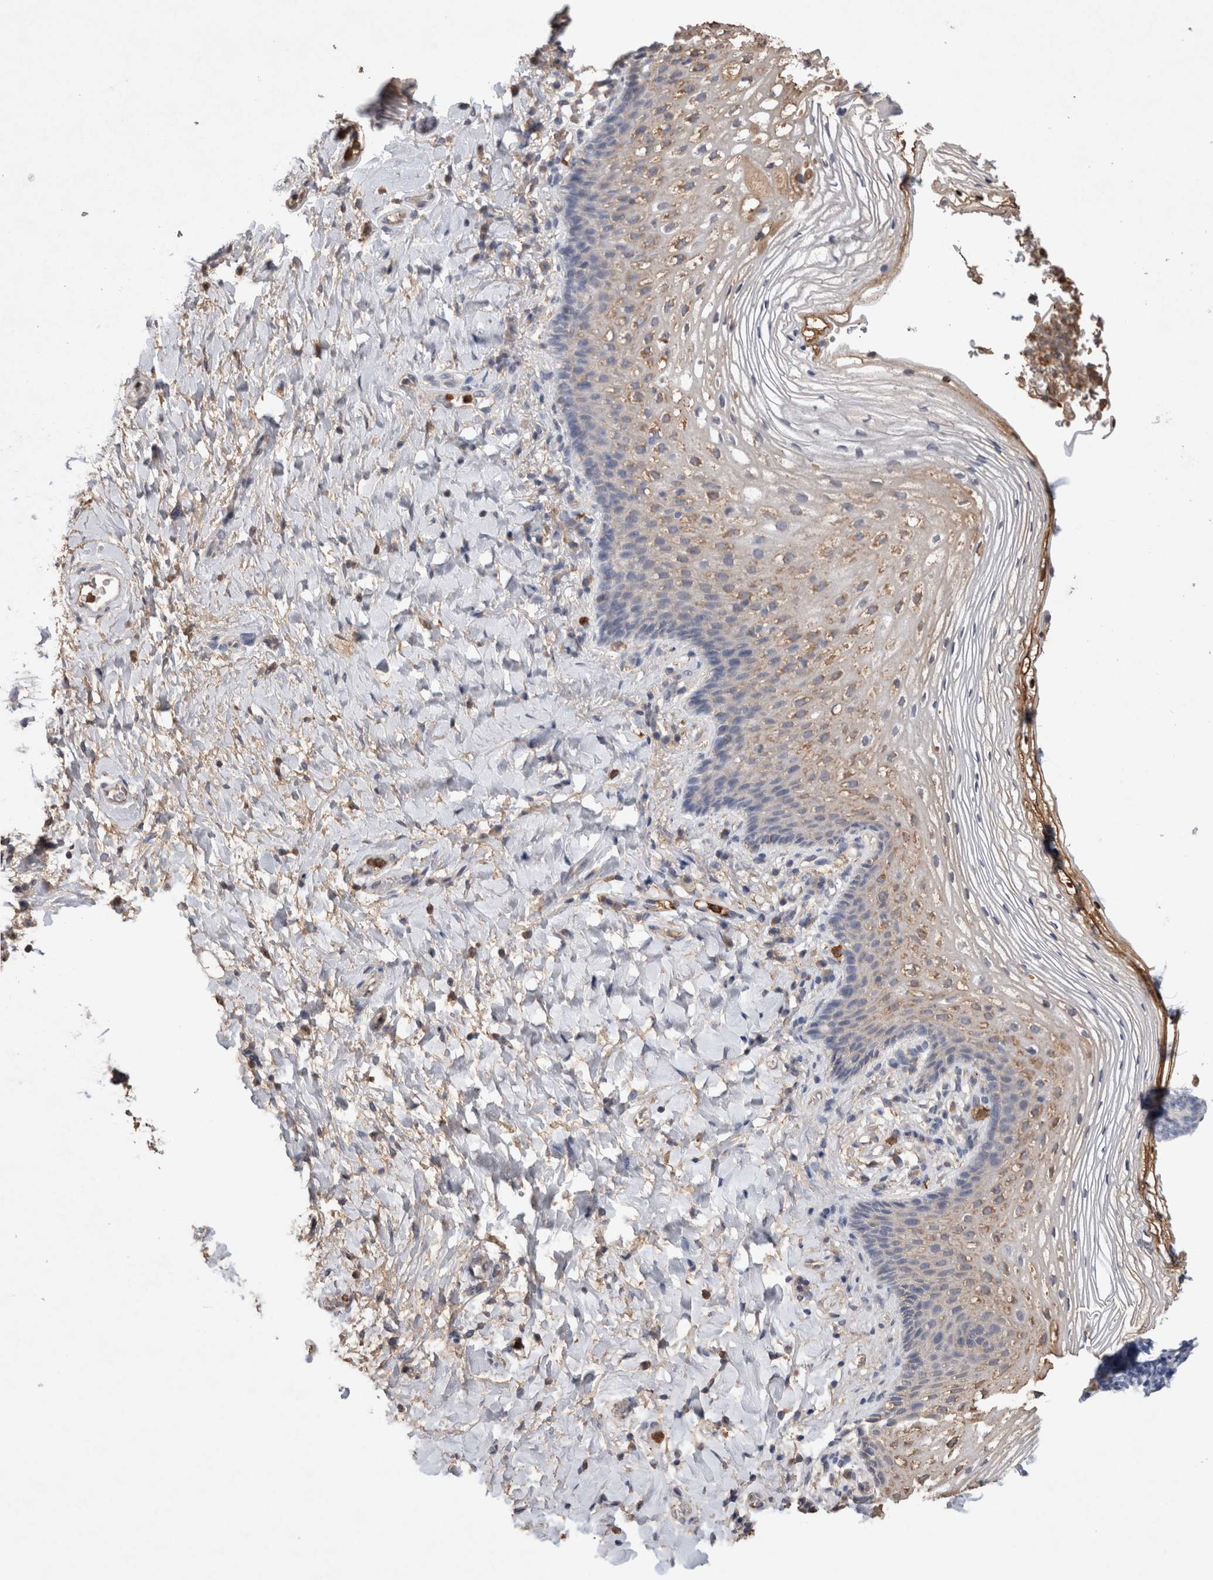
{"staining": {"intensity": "moderate", "quantity": "<25%", "location": "cytoplasmic/membranous"}, "tissue": "vagina", "cell_type": "Squamous epithelial cells", "image_type": "normal", "snomed": [{"axis": "morphology", "description": "Normal tissue, NOS"}, {"axis": "topography", "description": "Vagina"}], "caption": "Vagina stained for a protein (brown) reveals moderate cytoplasmic/membranous positive positivity in about <25% of squamous epithelial cells.", "gene": "FABP7", "patient": {"sex": "female", "age": 60}}